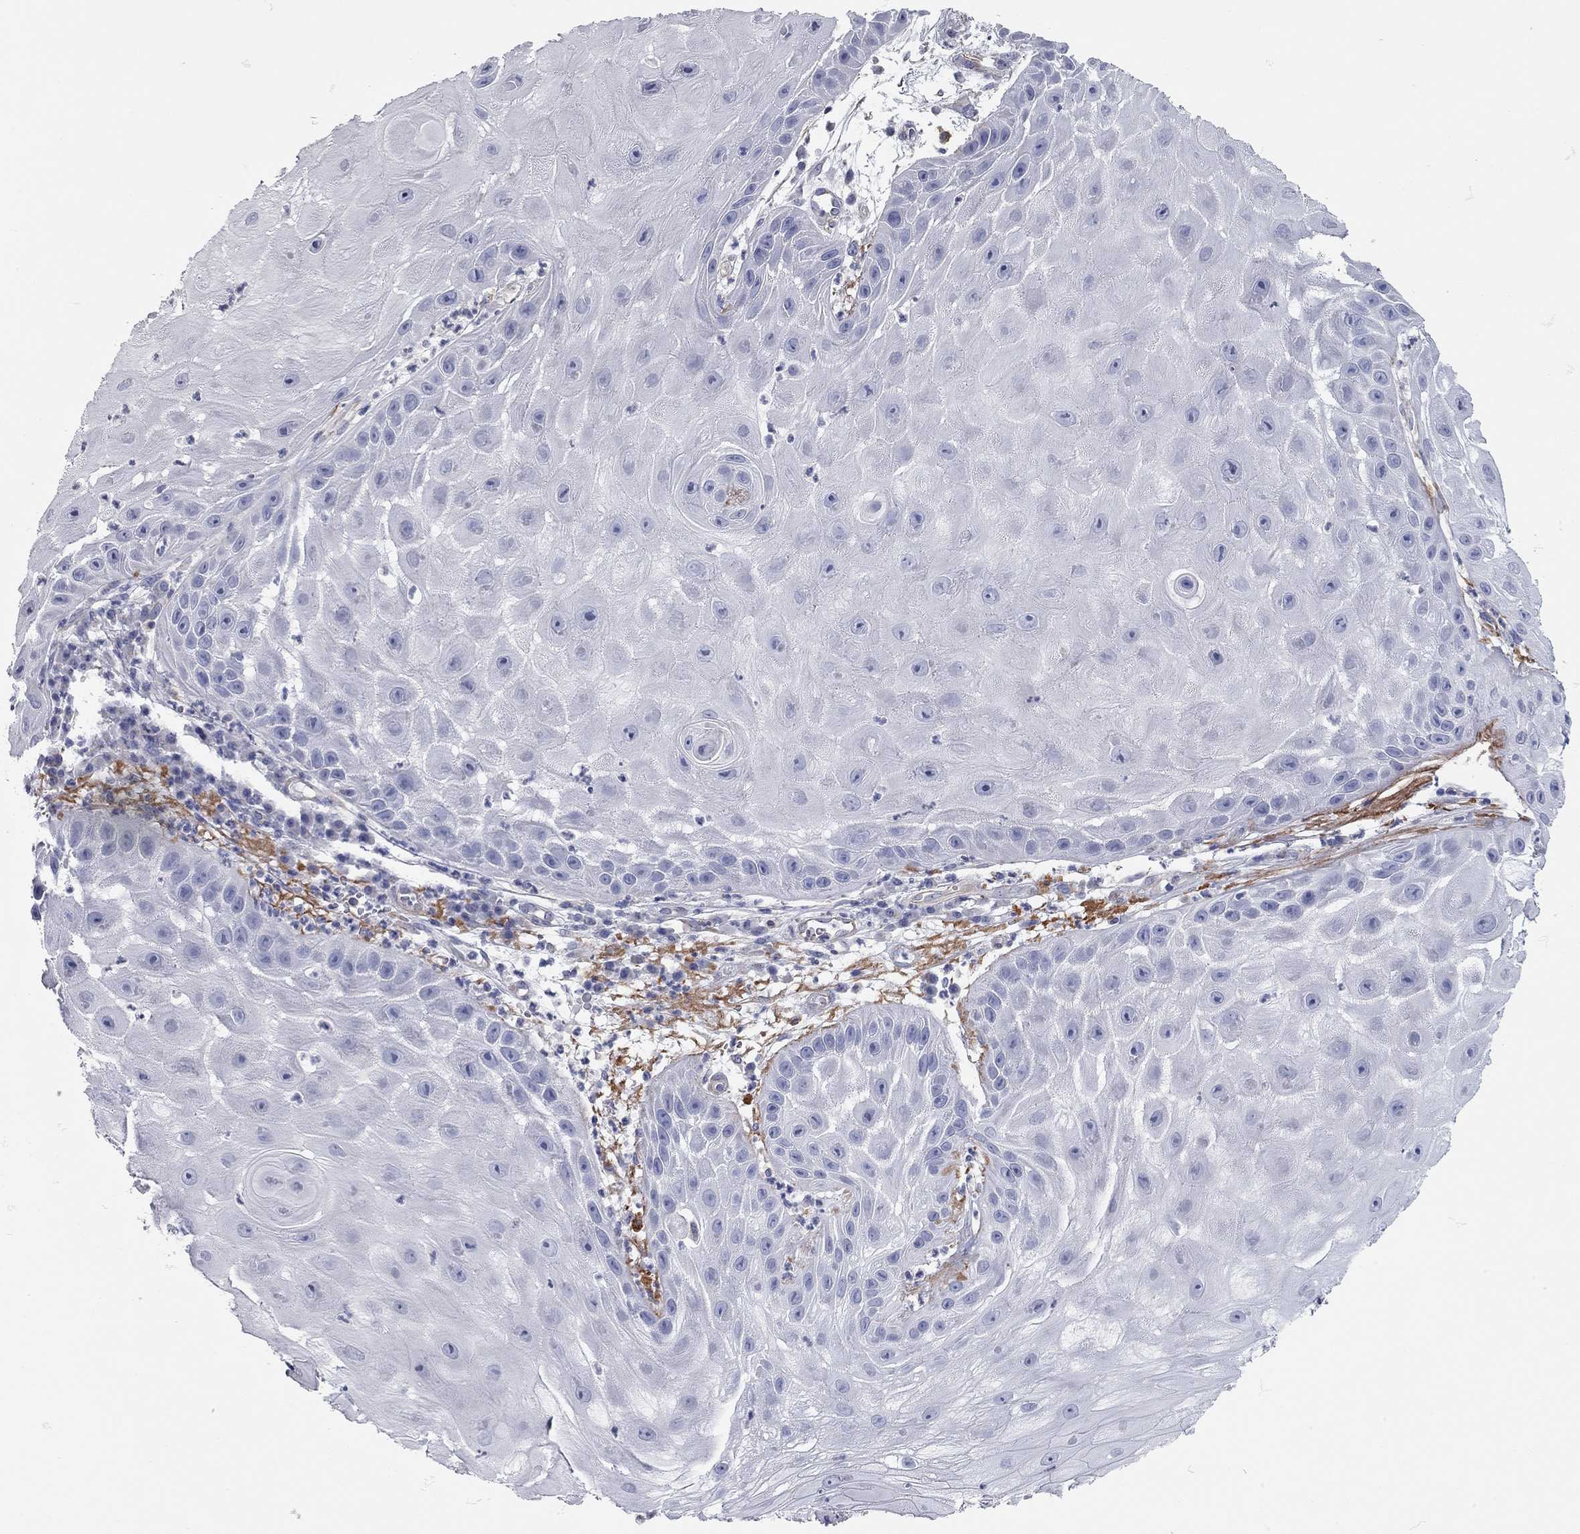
{"staining": {"intensity": "negative", "quantity": "none", "location": "none"}, "tissue": "skin cancer", "cell_type": "Tumor cells", "image_type": "cancer", "snomed": [{"axis": "morphology", "description": "Normal tissue, NOS"}, {"axis": "morphology", "description": "Squamous cell carcinoma, NOS"}, {"axis": "topography", "description": "Skin"}], "caption": "This is an immunohistochemistry (IHC) micrograph of squamous cell carcinoma (skin). There is no staining in tumor cells.", "gene": "C10orf90", "patient": {"sex": "male", "age": 79}}